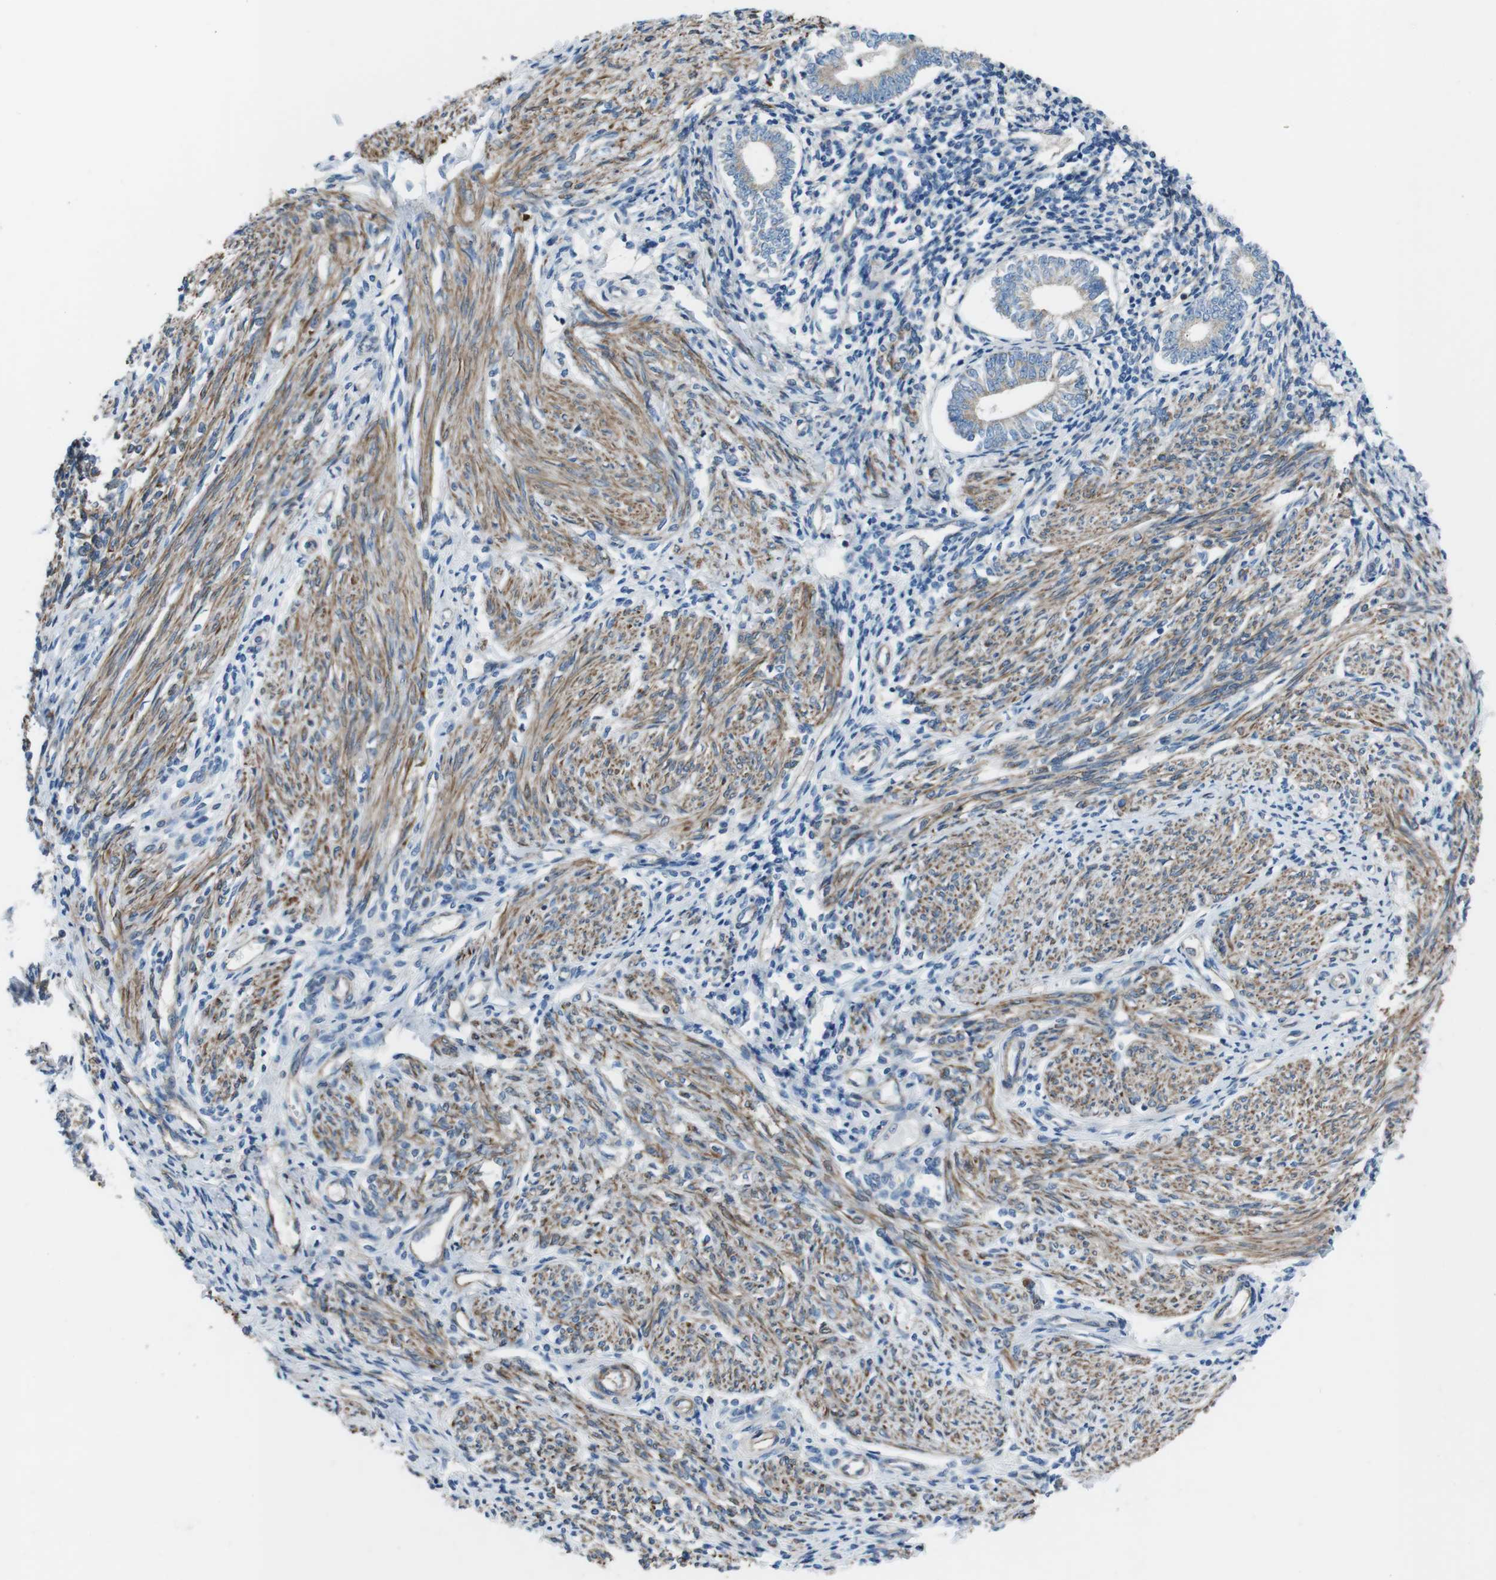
{"staining": {"intensity": "negative", "quantity": "none", "location": "none"}, "tissue": "endometrium", "cell_type": "Cells in endometrial stroma", "image_type": "normal", "snomed": [{"axis": "morphology", "description": "Normal tissue, NOS"}, {"axis": "topography", "description": "Endometrium"}], "caption": "Cells in endometrial stroma show no significant protein positivity in normal endometrium.", "gene": "FAM174B", "patient": {"sex": "female", "age": 71}}